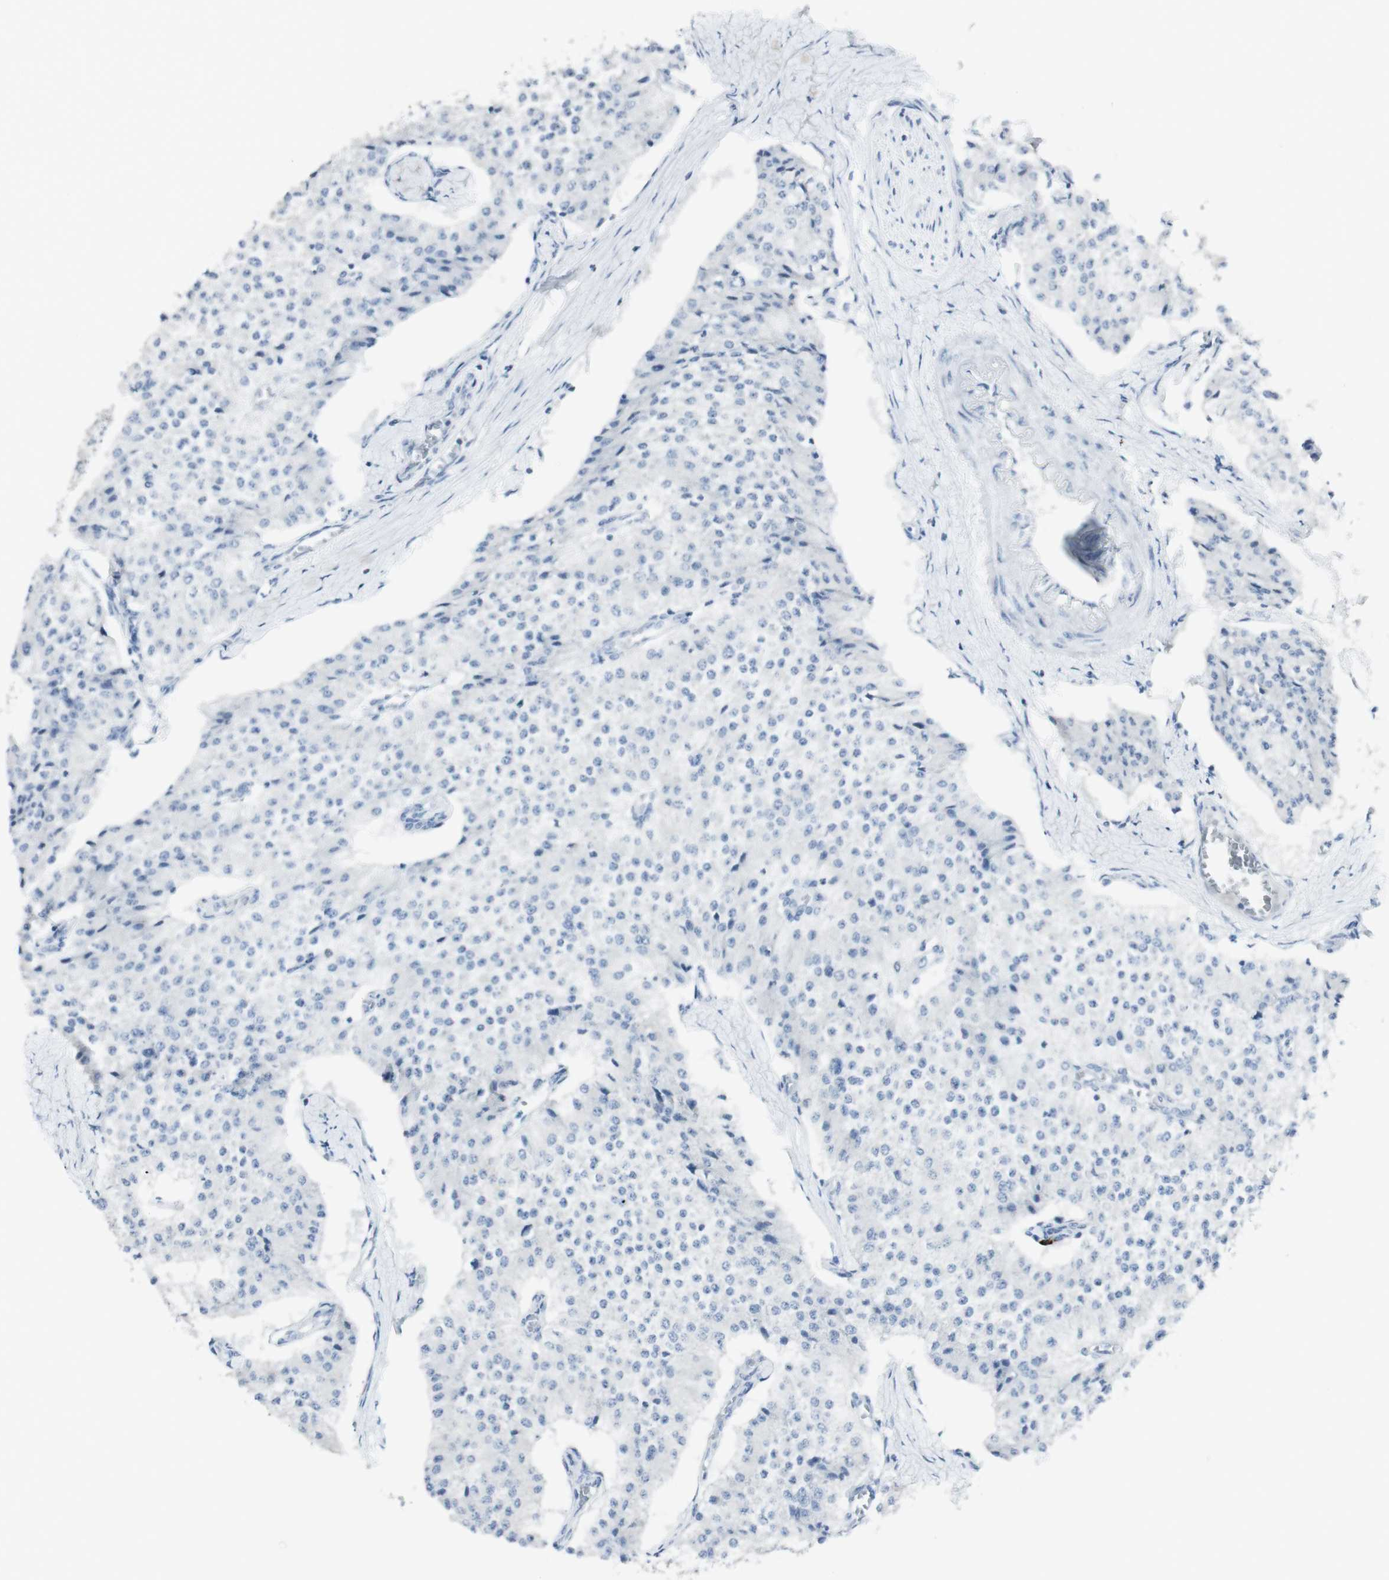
{"staining": {"intensity": "negative", "quantity": "none", "location": "none"}, "tissue": "carcinoid", "cell_type": "Tumor cells", "image_type": "cancer", "snomed": [{"axis": "morphology", "description": "Carcinoid, malignant, NOS"}, {"axis": "topography", "description": "Colon"}], "caption": "This is an immunohistochemistry (IHC) image of human carcinoid. There is no positivity in tumor cells.", "gene": "CD207", "patient": {"sex": "female", "age": 52}}